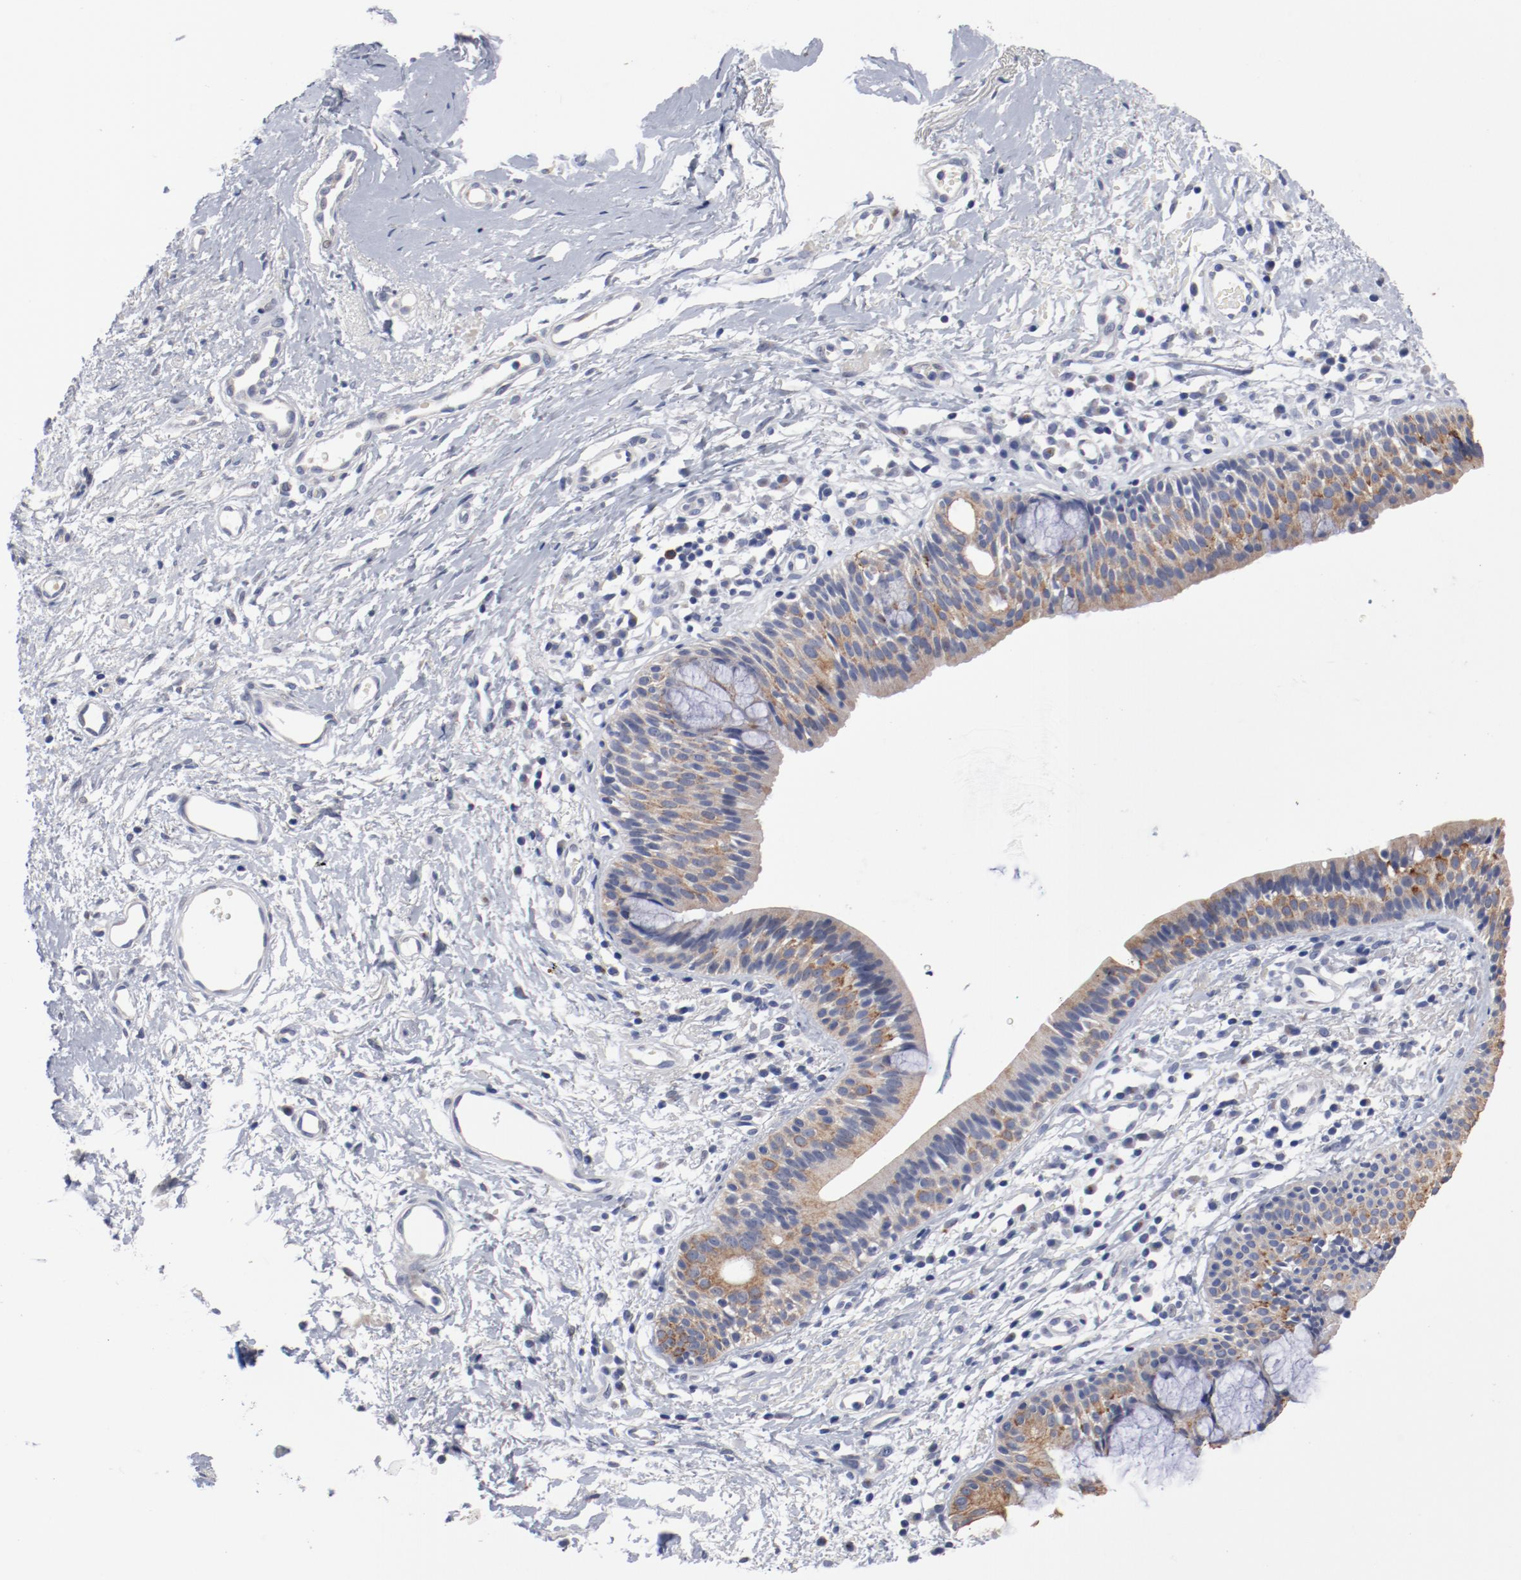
{"staining": {"intensity": "moderate", "quantity": ">75%", "location": "cytoplasmic/membranous"}, "tissue": "nasopharynx", "cell_type": "Respiratory epithelial cells", "image_type": "normal", "snomed": [{"axis": "morphology", "description": "Normal tissue, NOS"}, {"axis": "morphology", "description": "Basal cell carcinoma"}, {"axis": "topography", "description": "Cartilage tissue"}, {"axis": "topography", "description": "Nasopharynx"}, {"axis": "topography", "description": "Oral tissue"}], "caption": "DAB (3,3'-diaminobenzidine) immunohistochemical staining of normal nasopharynx shows moderate cytoplasmic/membranous protein staining in about >75% of respiratory epithelial cells.", "gene": "GPR143", "patient": {"sex": "female", "age": 77}}